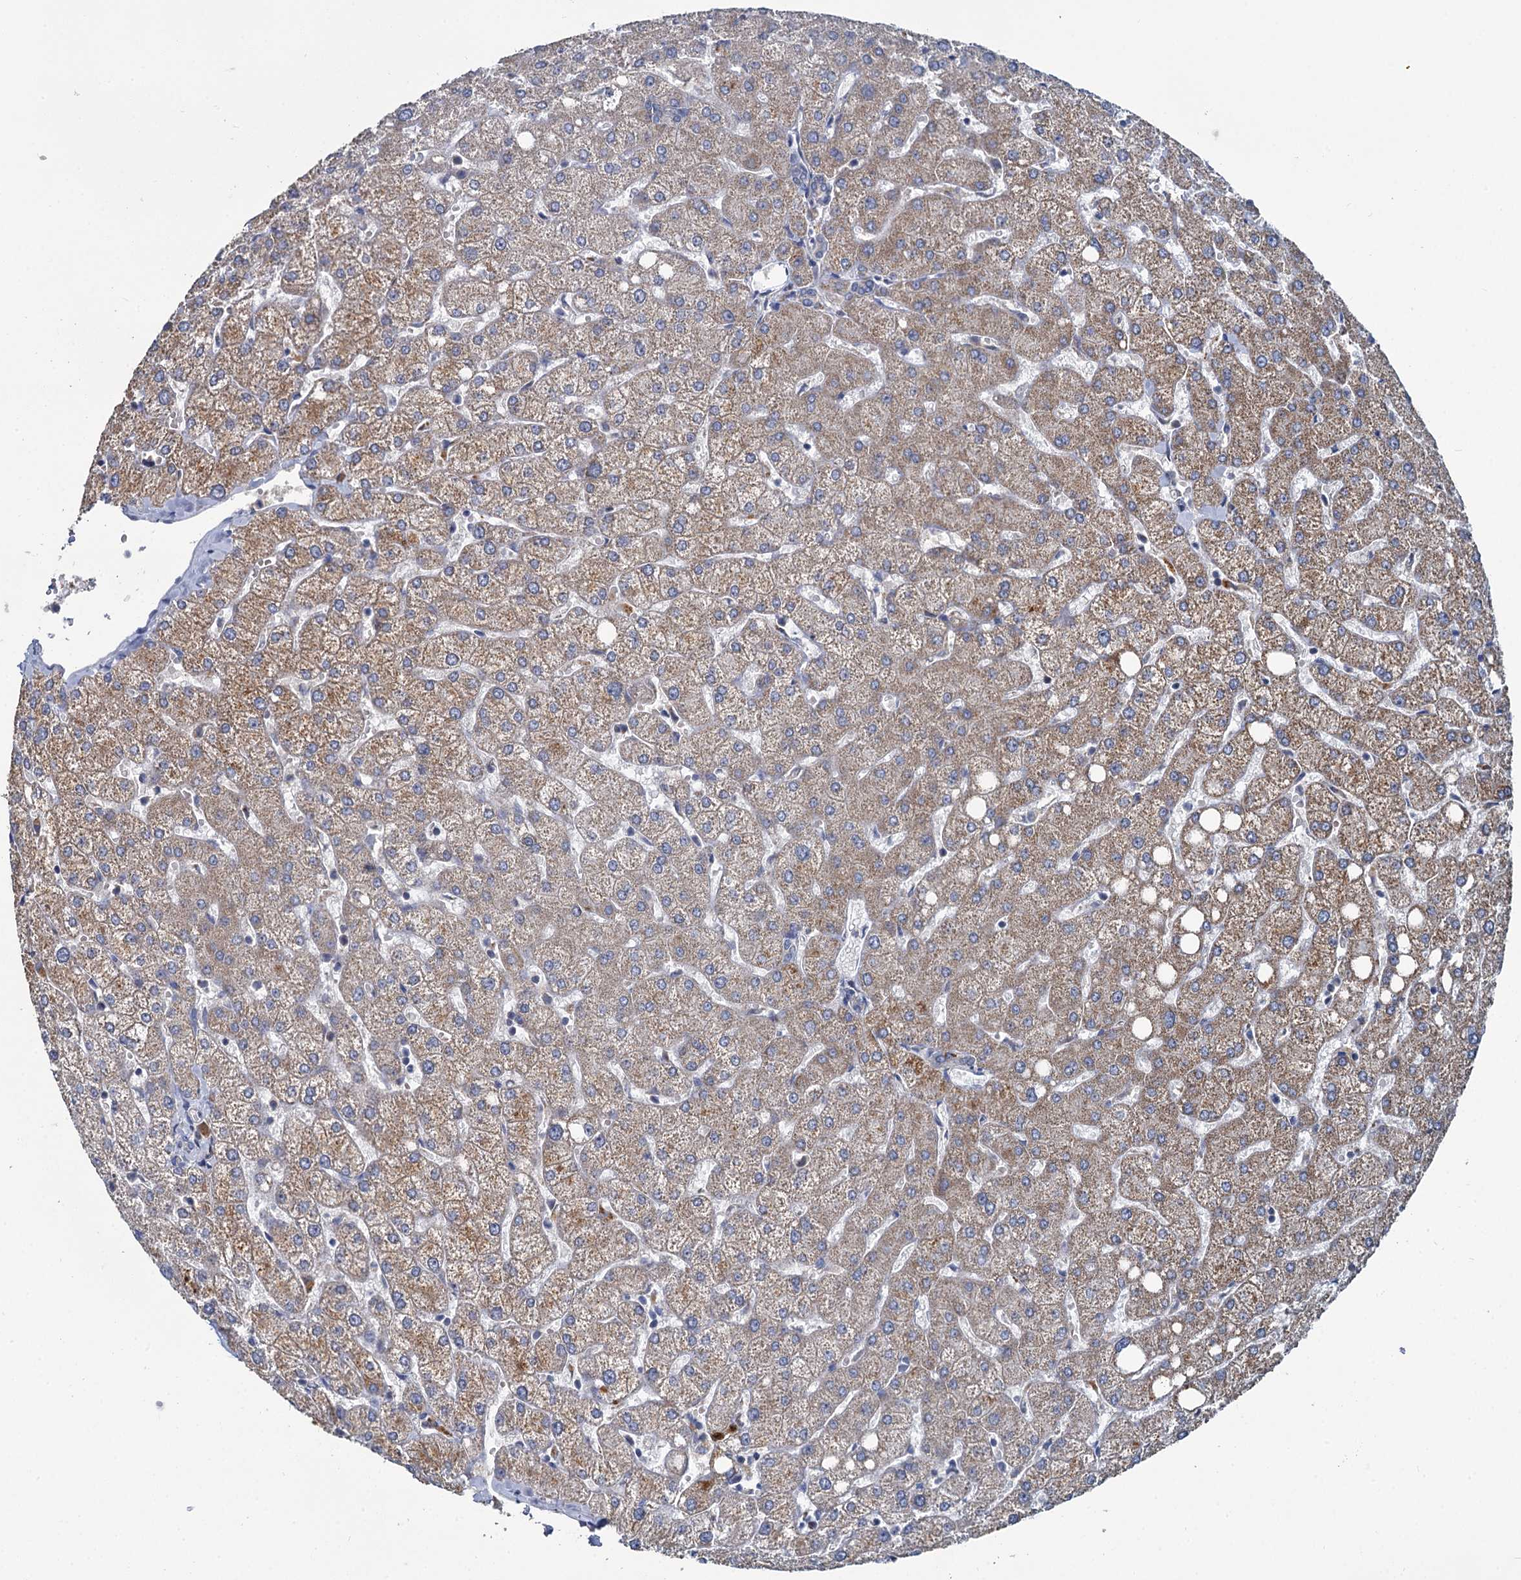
{"staining": {"intensity": "negative", "quantity": "none", "location": "none"}, "tissue": "liver", "cell_type": "Cholangiocytes", "image_type": "normal", "snomed": [{"axis": "morphology", "description": "Normal tissue, NOS"}, {"axis": "topography", "description": "Liver"}], "caption": "Histopathology image shows no significant protein expression in cholangiocytes of benign liver.", "gene": "METTL4", "patient": {"sex": "female", "age": 54}}